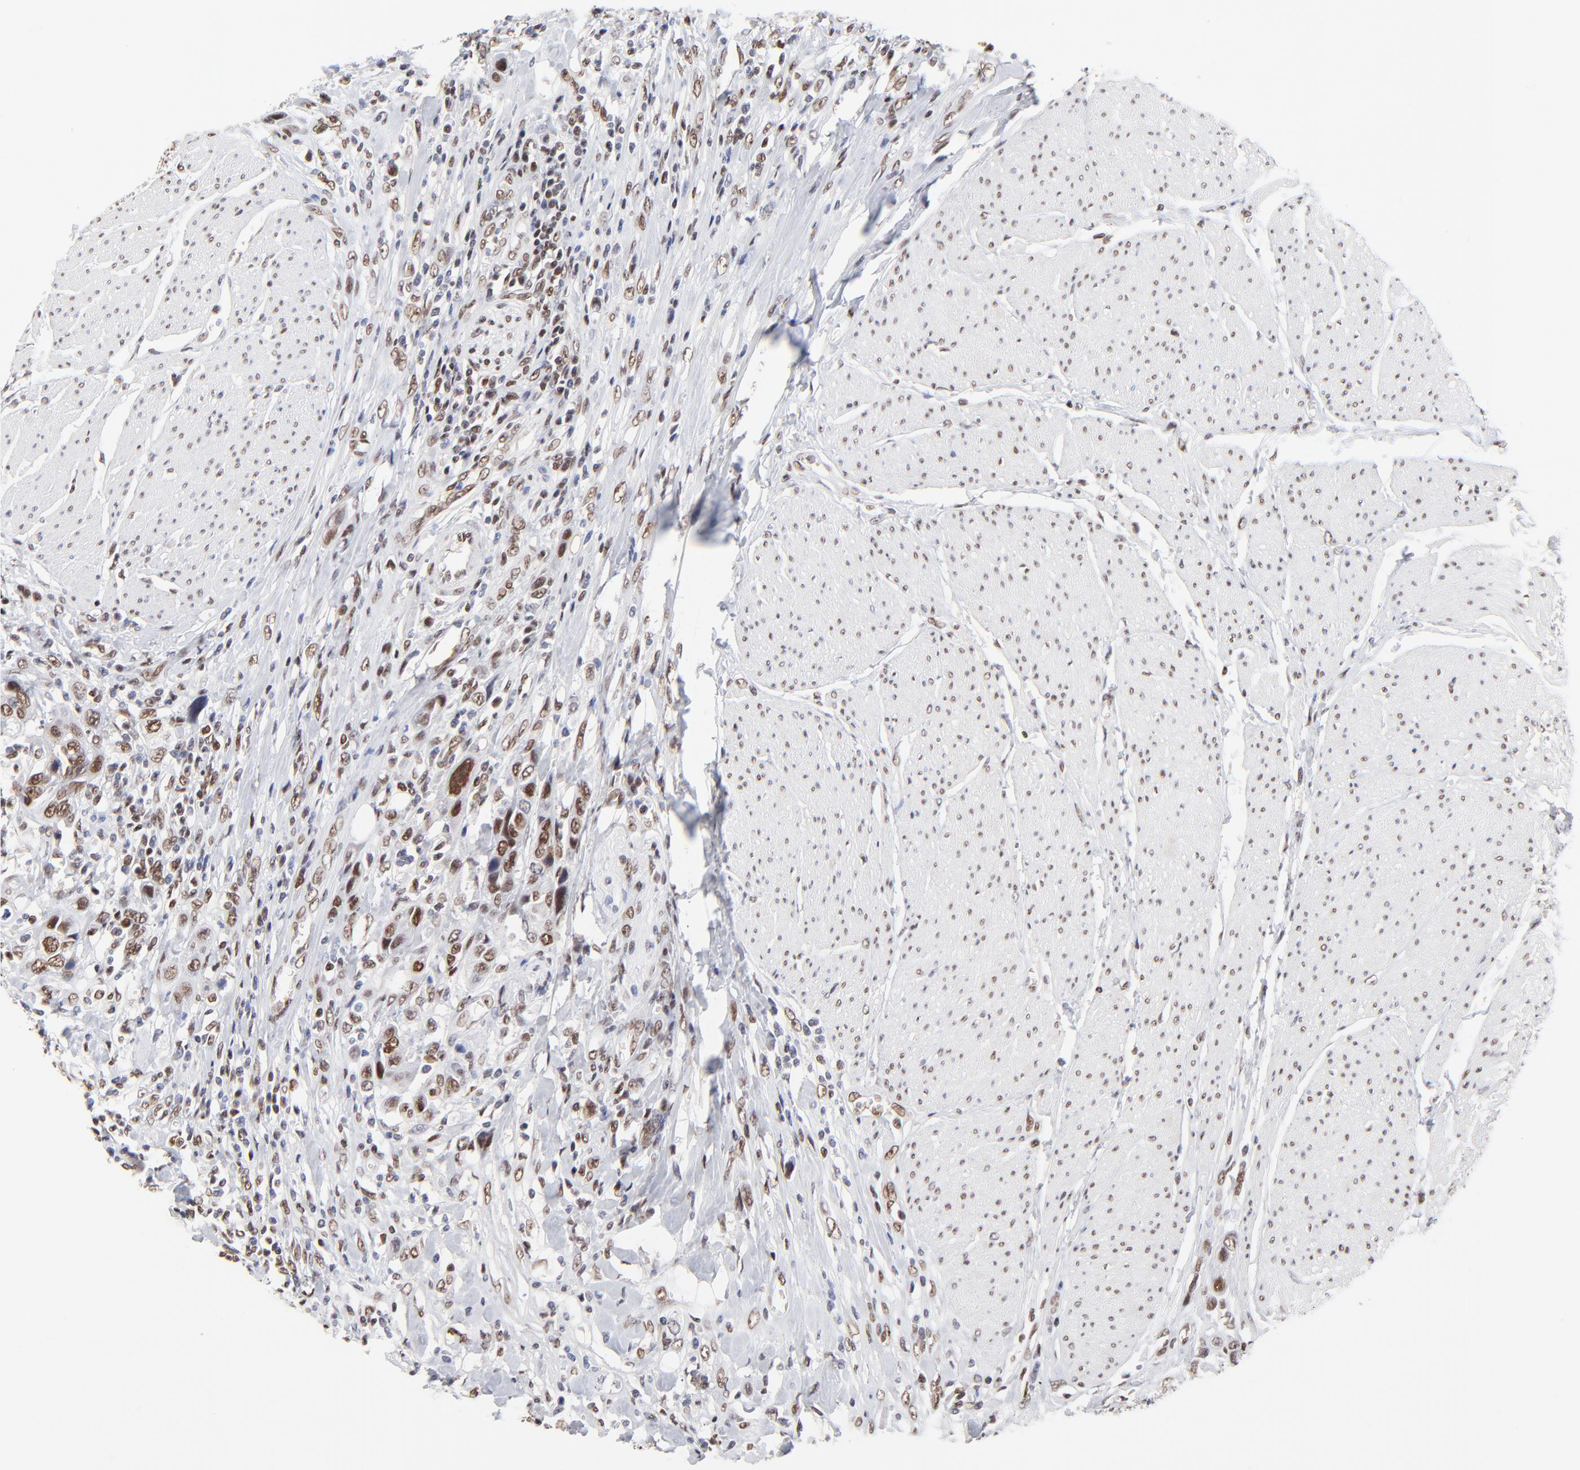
{"staining": {"intensity": "moderate", "quantity": ">75%", "location": "nuclear"}, "tissue": "urothelial cancer", "cell_type": "Tumor cells", "image_type": "cancer", "snomed": [{"axis": "morphology", "description": "Urothelial carcinoma, High grade"}, {"axis": "topography", "description": "Urinary bladder"}], "caption": "Immunohistochemical staining of human urothelial carcinoma (high-grade) demonstrates moderate nuclear protein positivity in approximately >75% of tumor cells.", "gene": "ZMYM3", "patient": {"sex": "male", "age": 50}}